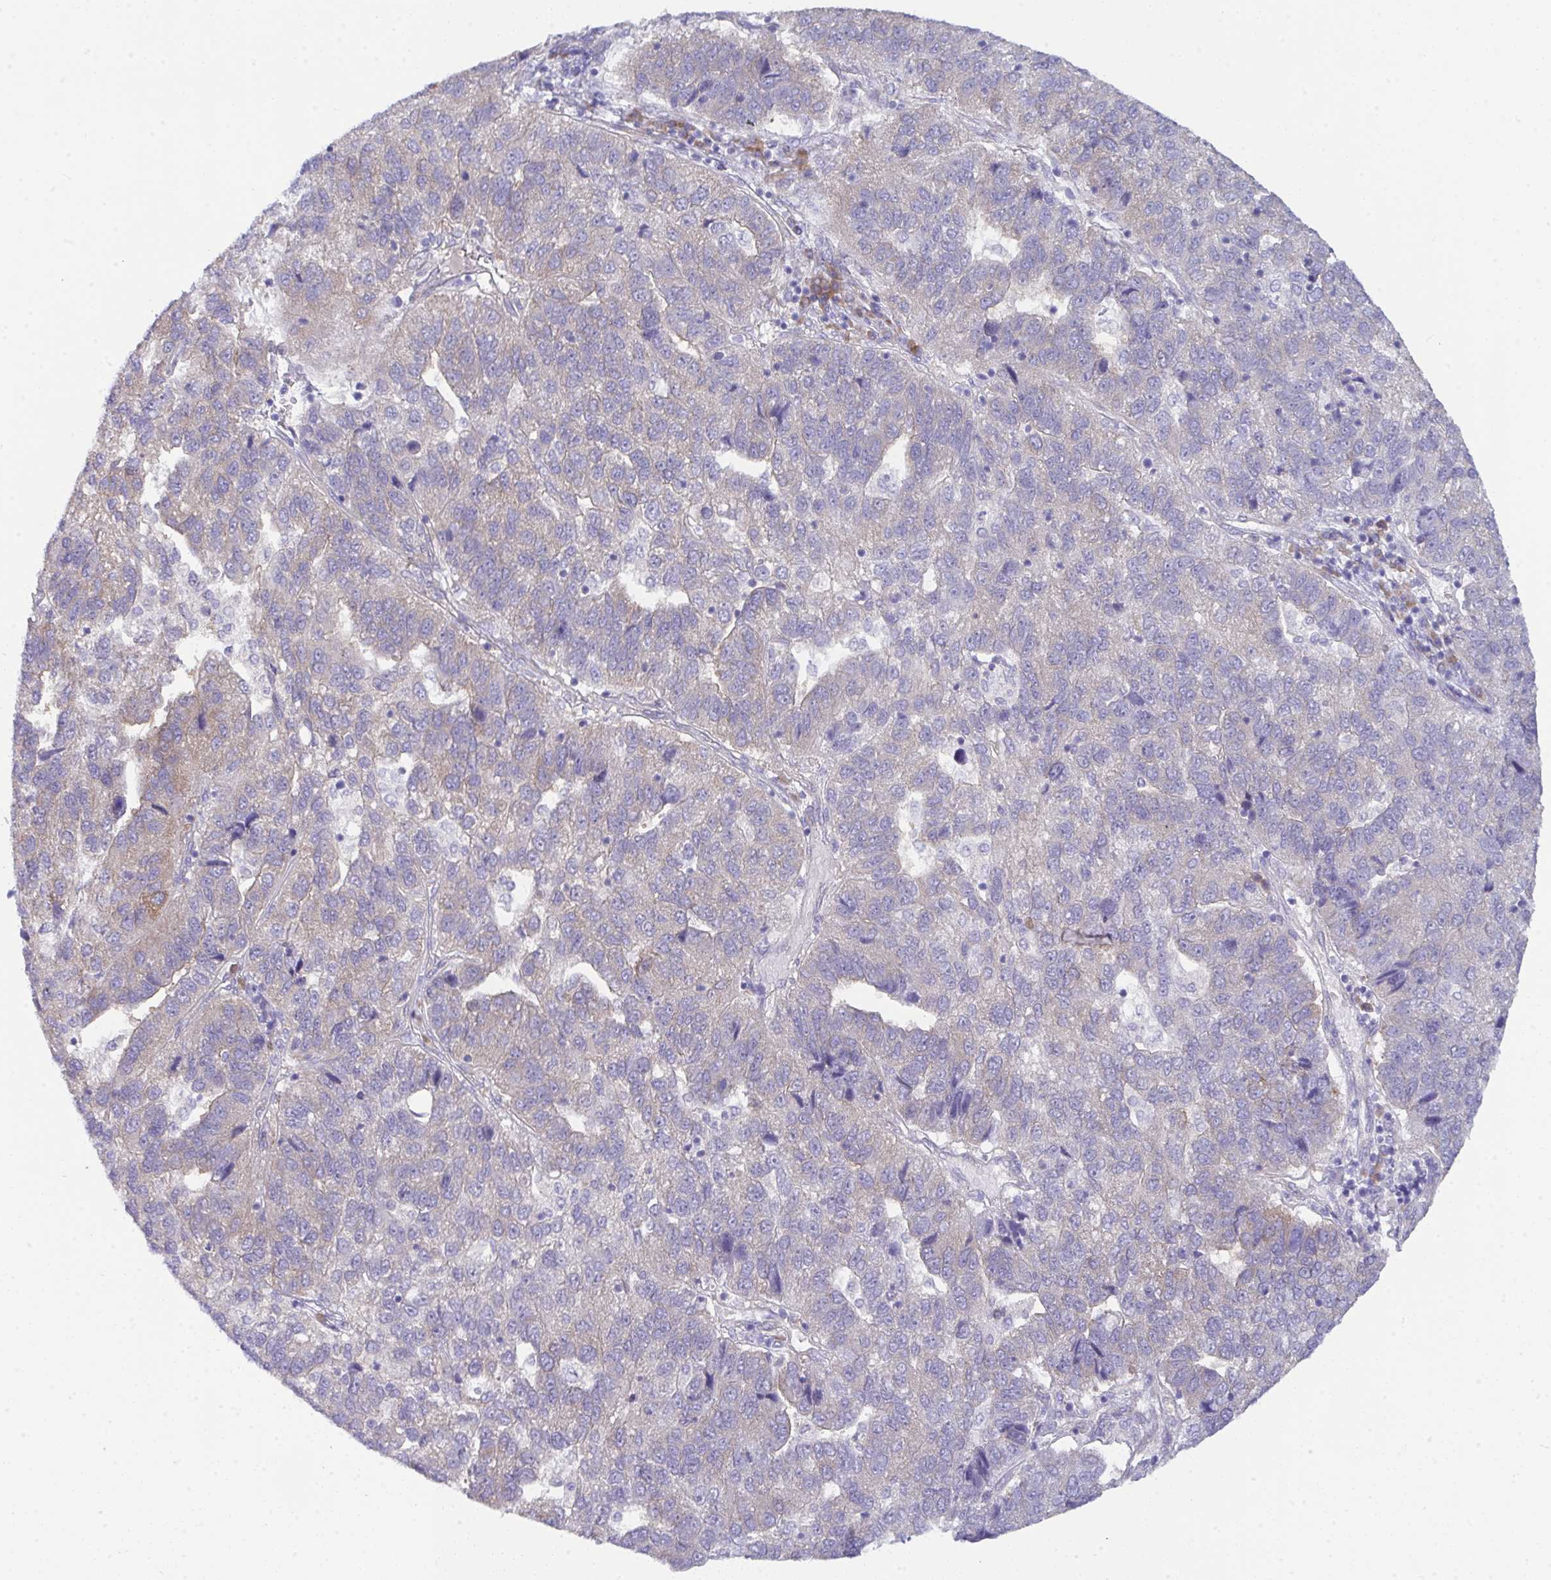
{"staining": {"intensity": "weak", "quantity": "<25%", "location": "cytoplasmic/membranous"}, "tissue": "pancreatic cancer", "cell_type": "Tumor cells", "image_type": "cancer", "snomed": [{"axis": "morphology", "description": "Adenocarcinoma, NOS"}, {"axis": "topography", "description": "Pancreas"}], "caption": "Protein analysis of pancreatic cancer displays no significant expression in tumor cells. (DAB (3,3'-diaminobenzidine) immunohistochemistry, high magnification).", "gene": "GAB1", "patient": {"sex": "female", "age": 61}}